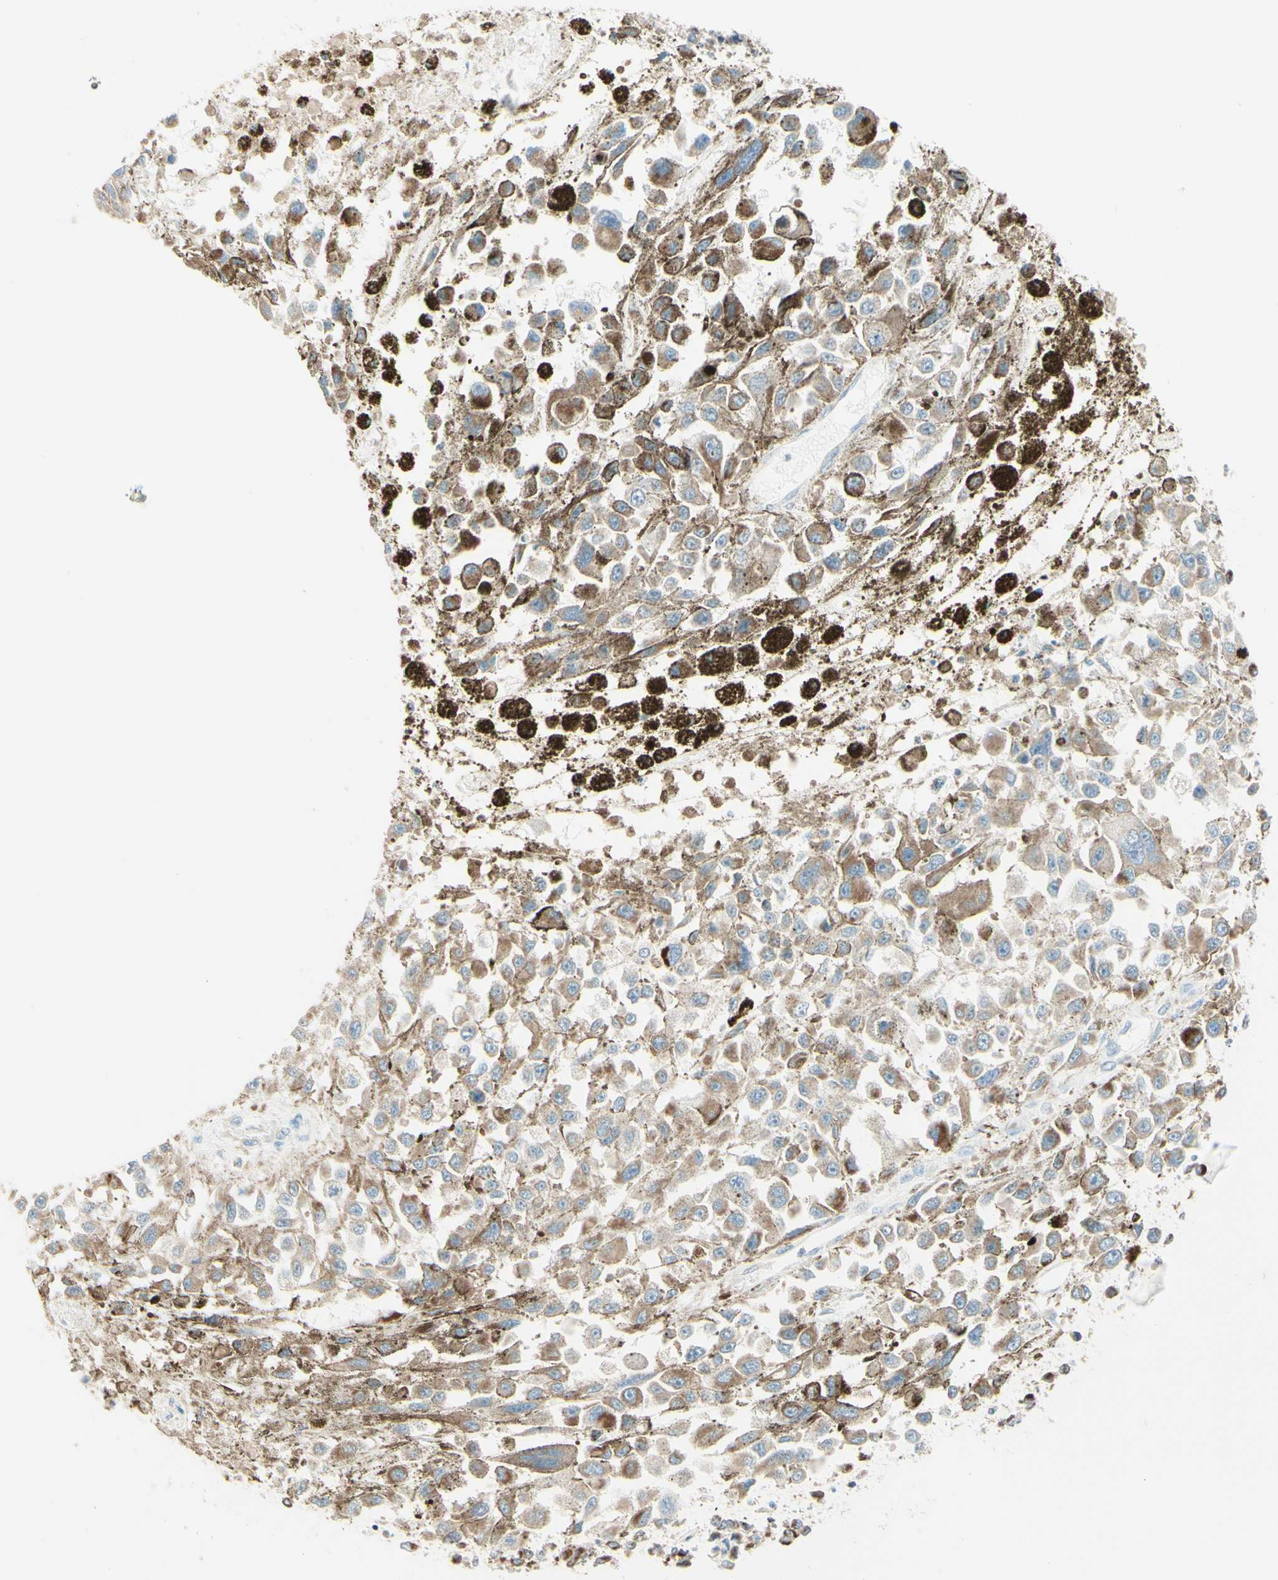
{"staining": {"intensity": "moderate", "quantity": ">75%", "location": "cytoplasmic/membranous"}, "tissue": "melanoma", "cell_type": "Tumor cells", "image_type": "cancer", "snomed": [{"axis": "morphology", "description": "Malignant melanoma, Metastatic site"}, {"axis": "topography", "description": "Lymph node"}], "caption": "Immunohistochemical staining of human malignant melanoma (metastatic site) exhibits moderate cytoplasmic/membranous protein positivity in about >75% of tumor cells.", "gene": "ARMC10", "patient": {"sex": "male", "age": 59}}